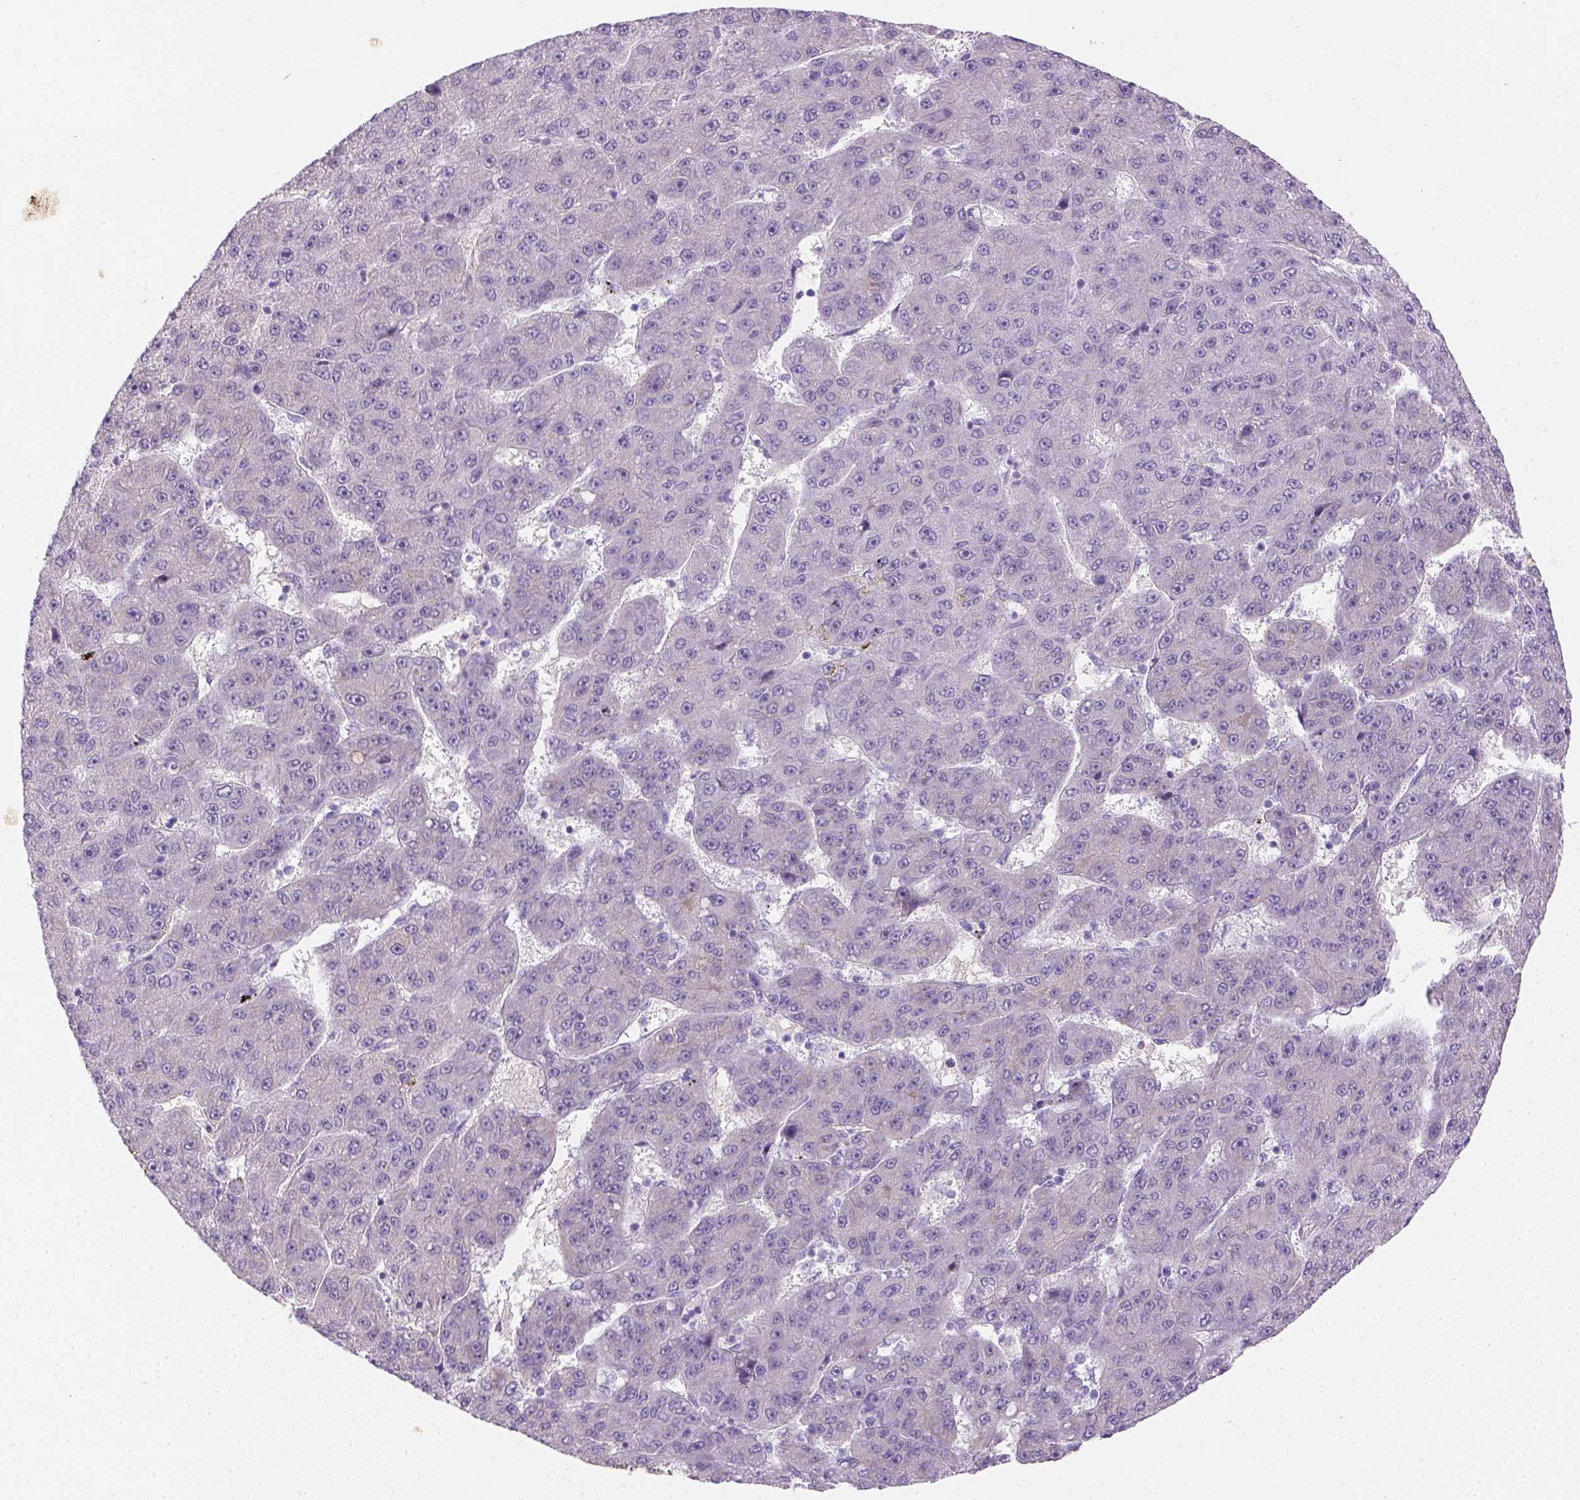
{"staining": {"intensity": "negative", "quantity": "none", "location": "none"}, "tissue": "liver cancer", "cell_type": "Tumor cells", "image_type": "cancer", "snomed": [{"axis": "morphology", "description": "Carcinoma, Hepatocellular, NOS"}, {"axis": "topography", "description": "Liver"}], "caption": "Liver hepatocellular carcinoma stained for a protein using immunohistochemistry displays no positivity tumor cells.", "gene": "CACNB1", "patient": {"sex": "male", "age": 67}}